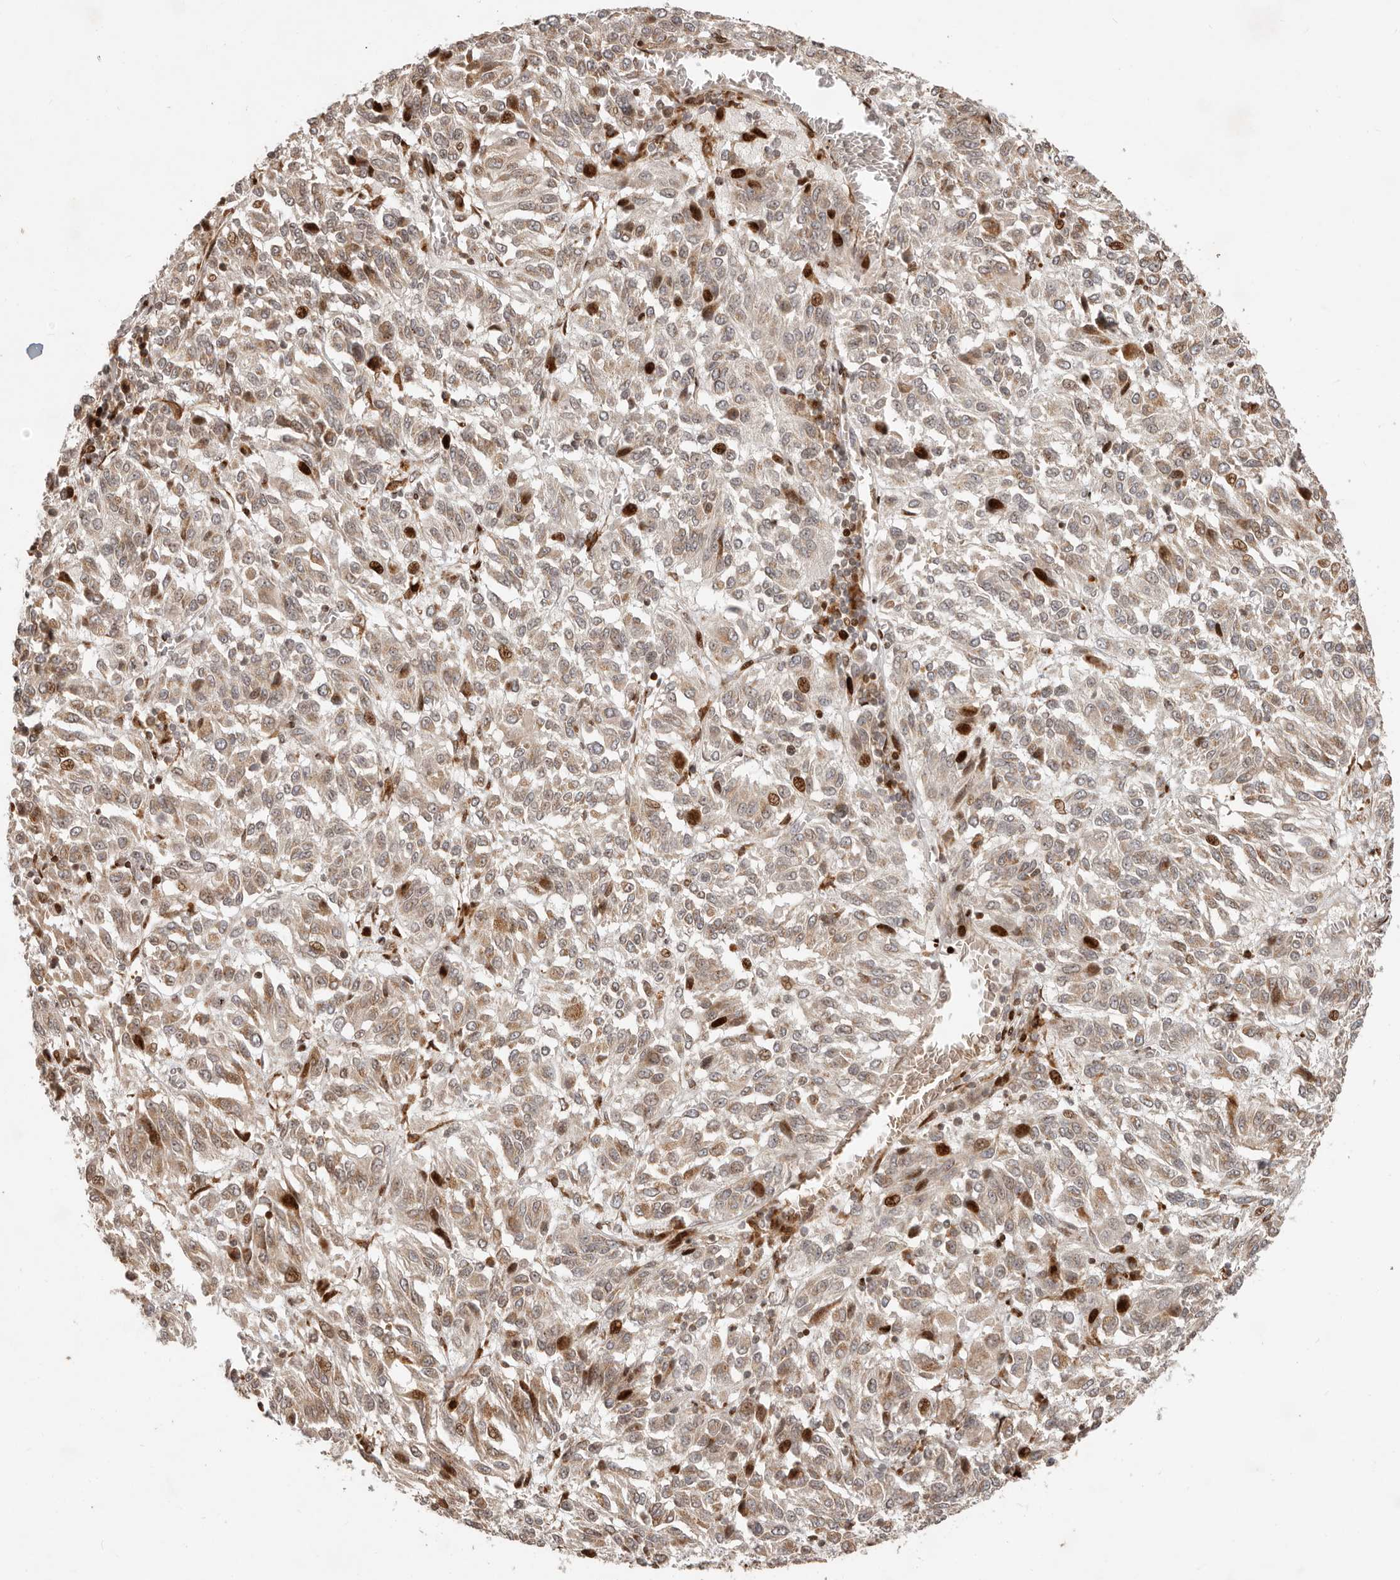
{"staining": {"intensity": "weak", "quantity": ">75%", "location": "cytoplasmic/membranous"}, "tissue": "melanoma", "cell_type": "Tumor cells", "image_type": "cancer", "snomed": [{"axis": "morphology", "description": "Malignant melanoma, Metastatic site"}, {"axis": "topography", "description": "Lung"}], "caption": "High-magnification brightfield microscopy of melanoma stained with DAB (brown) and counterstained with hematoxylin (blue). tumor cells exhibit weak cytoplasmic/membranous staining is present in approximately>75% of cells.", "gene": "TRIM4", "patient": {"sex": "male", "age": 64}}